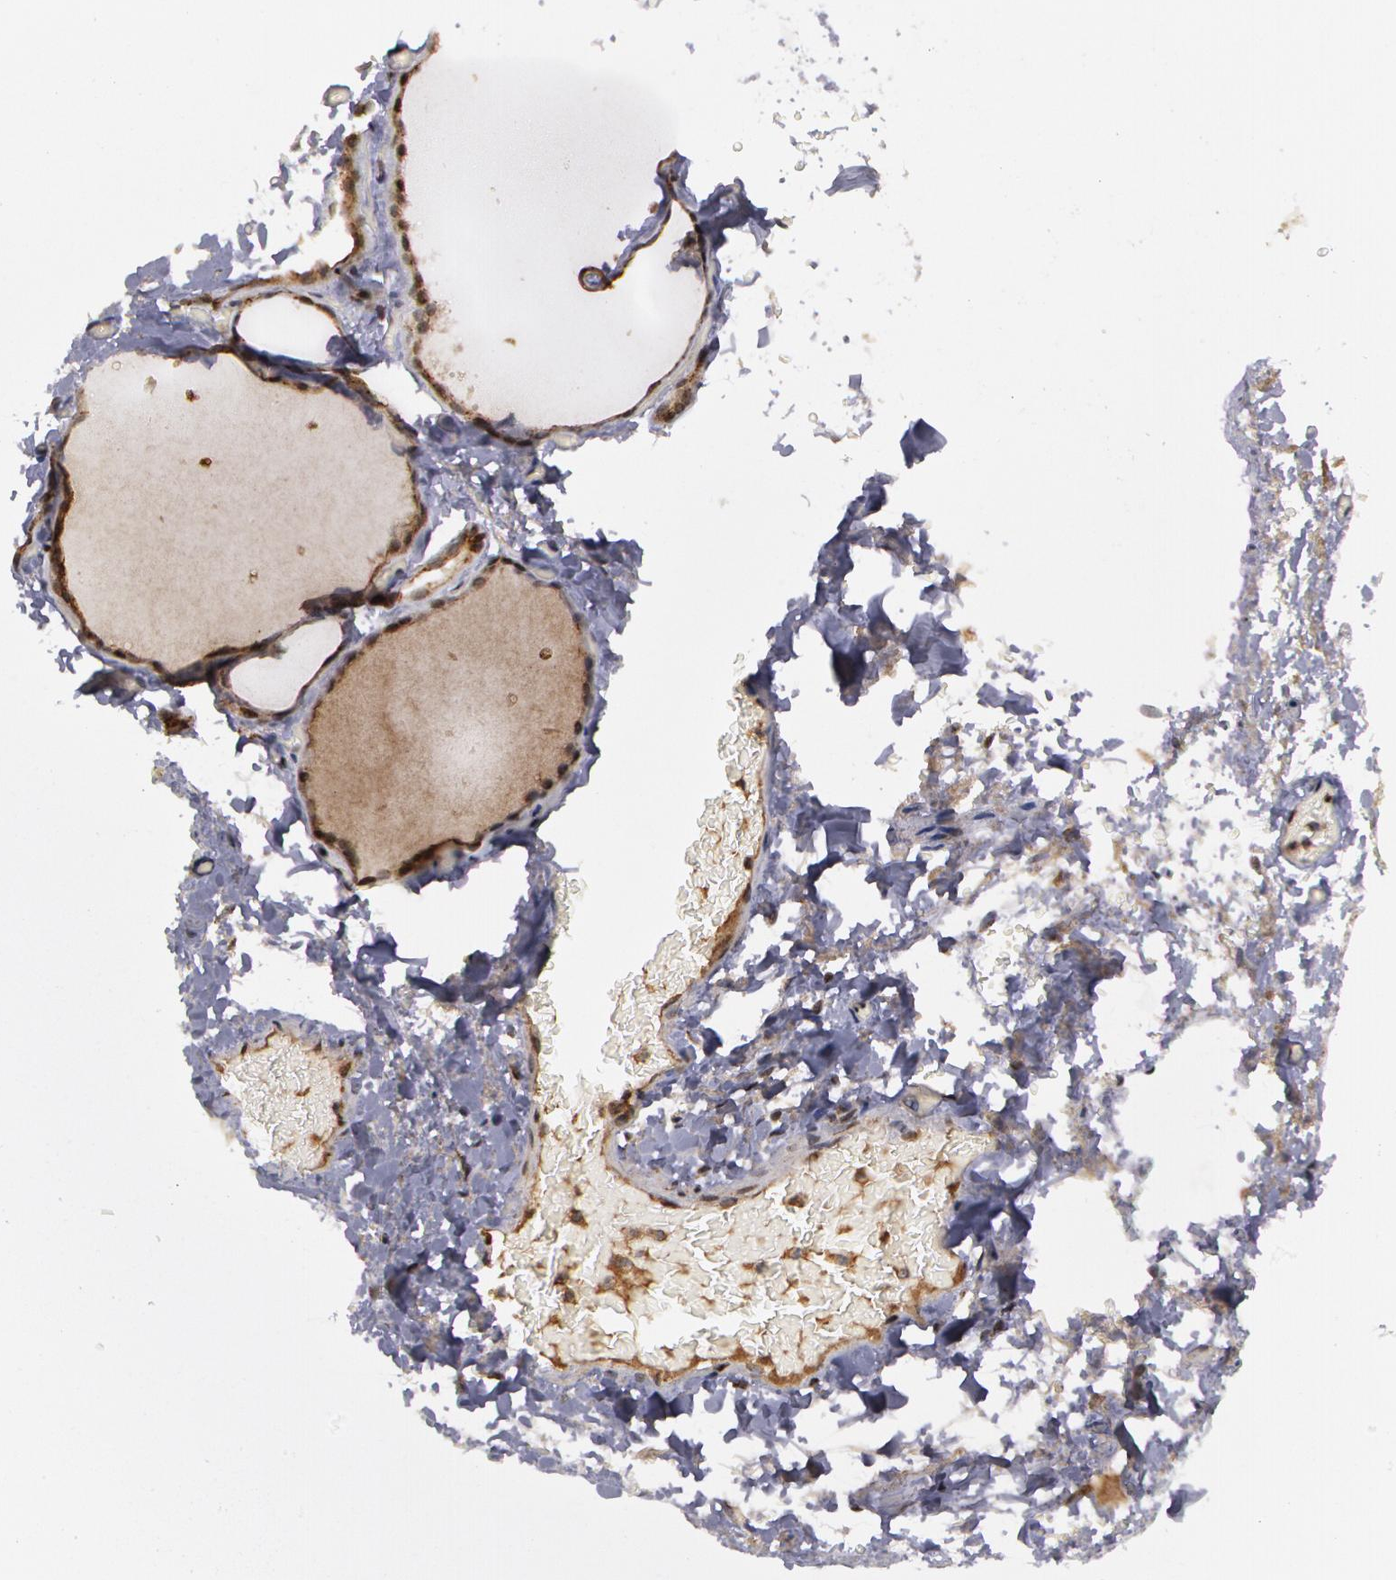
{"staining": {"intensity": "negative", "quantity": "none", "location": "none"}, "tissue": "thyroid gland", "cell_type": "Glandular cells", "image_type": "normal", "snomed": [{"axis": "morphology", "description": "Normal tissue, NOS"}, {"axis": "topography", "description": "Thyroid gland"}], "caption": "Image shows no protein positivity in glandular cells of unremarkable thyroid gland. Brightfield microscopy of immunohistochemistry stained with DAB (3,3'-diaminobenzidine) (brown) and hematoxylin (blue), captured at high magnification.", "gene": "STX5", "patient": {"sex": "male", "age": 76}}